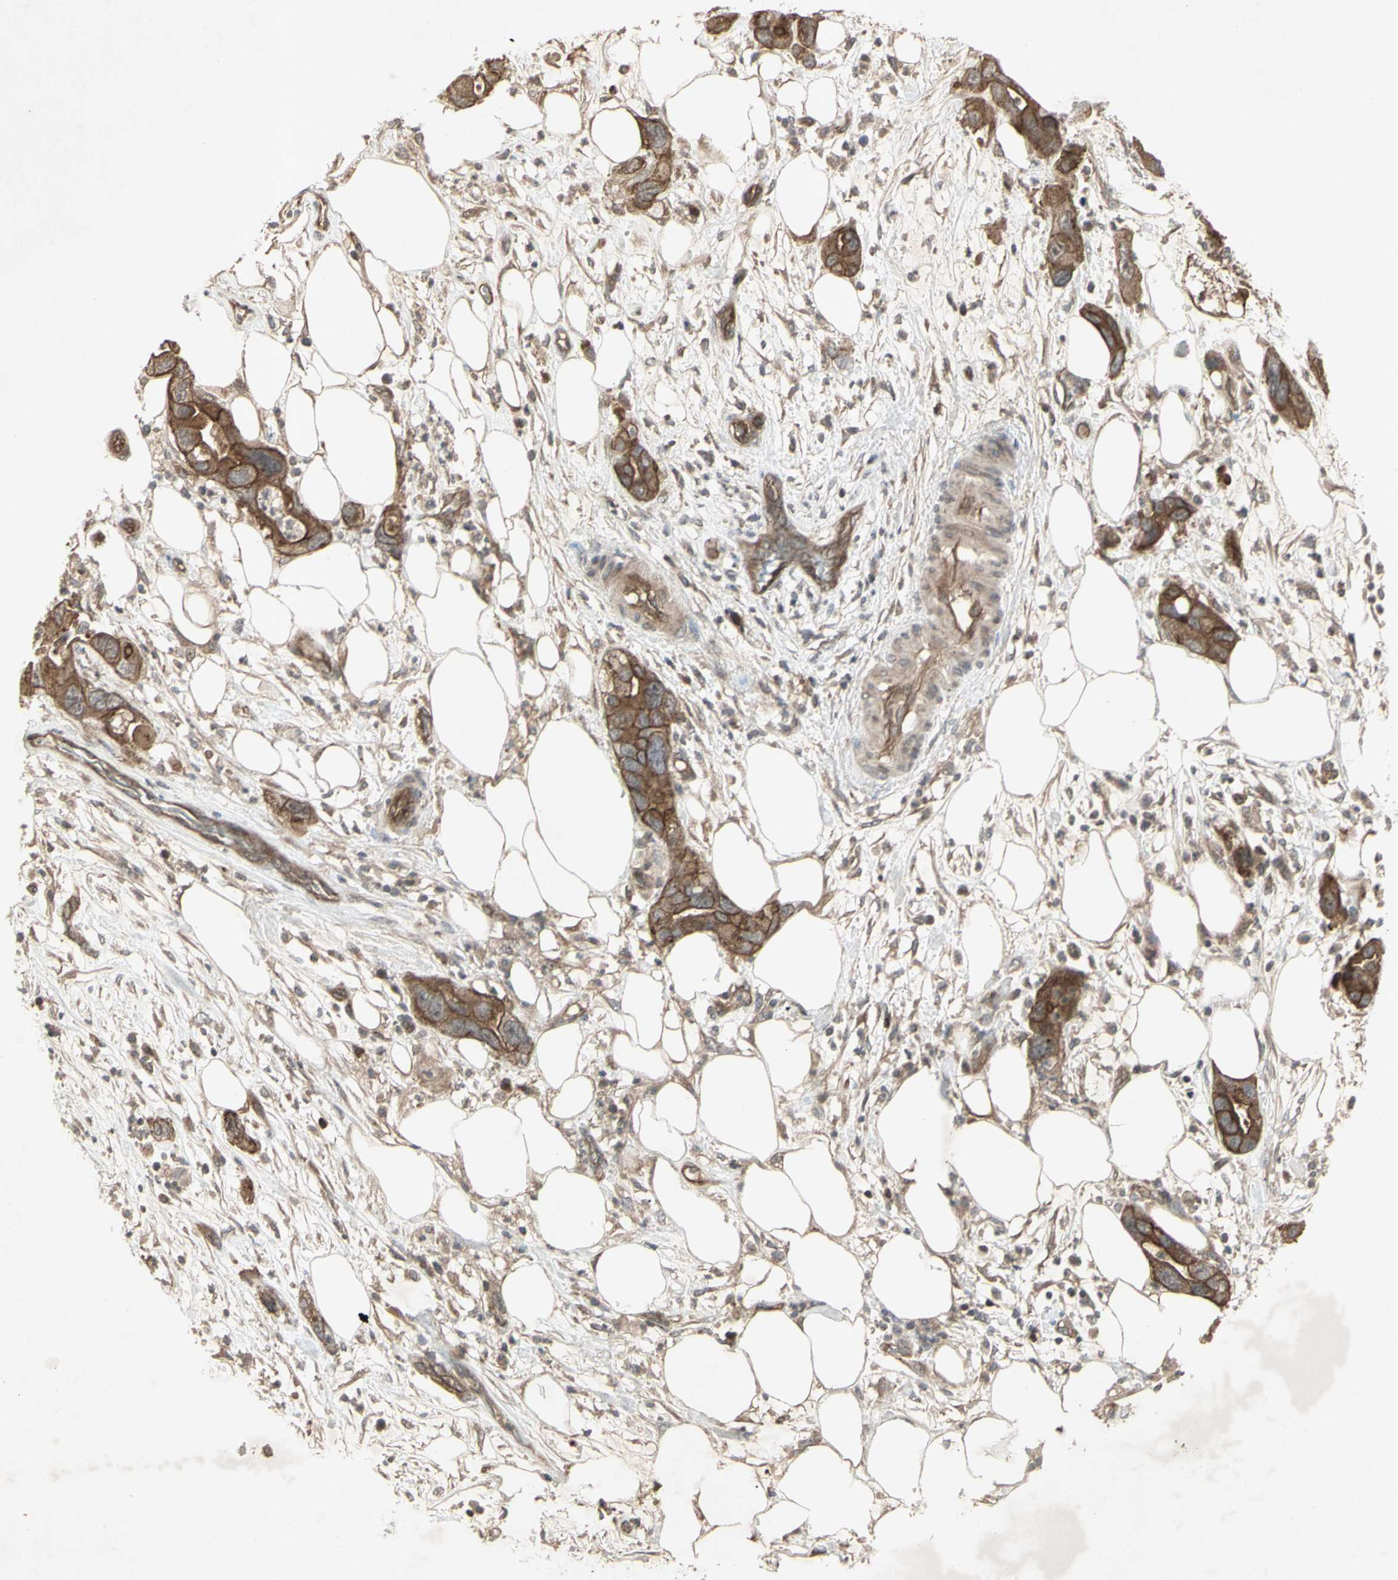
{"staining": {"intensity": "moderate", "quantity": ">75%", "location": "cytoplasmic/membranous"}, "tissue": "pancreatic cancer", "cell_type": "Tumor cells", "image_type": "cancer", "snomed": [{"axis": "morphology", "description": "Adenocarcinoma, NOS"}, {"axis": "topography", "description": "Pancreas"}], "caption": "A photomicrograph showing moderate cytoplasmic/membranous expression in about >75% of tumor cells in pancreatic cancer (adenocarcinoma), as visualized by brown immunohistochemical staining.", "gene": "JAG1", "patient": {"sex": "female", "age": 71}}